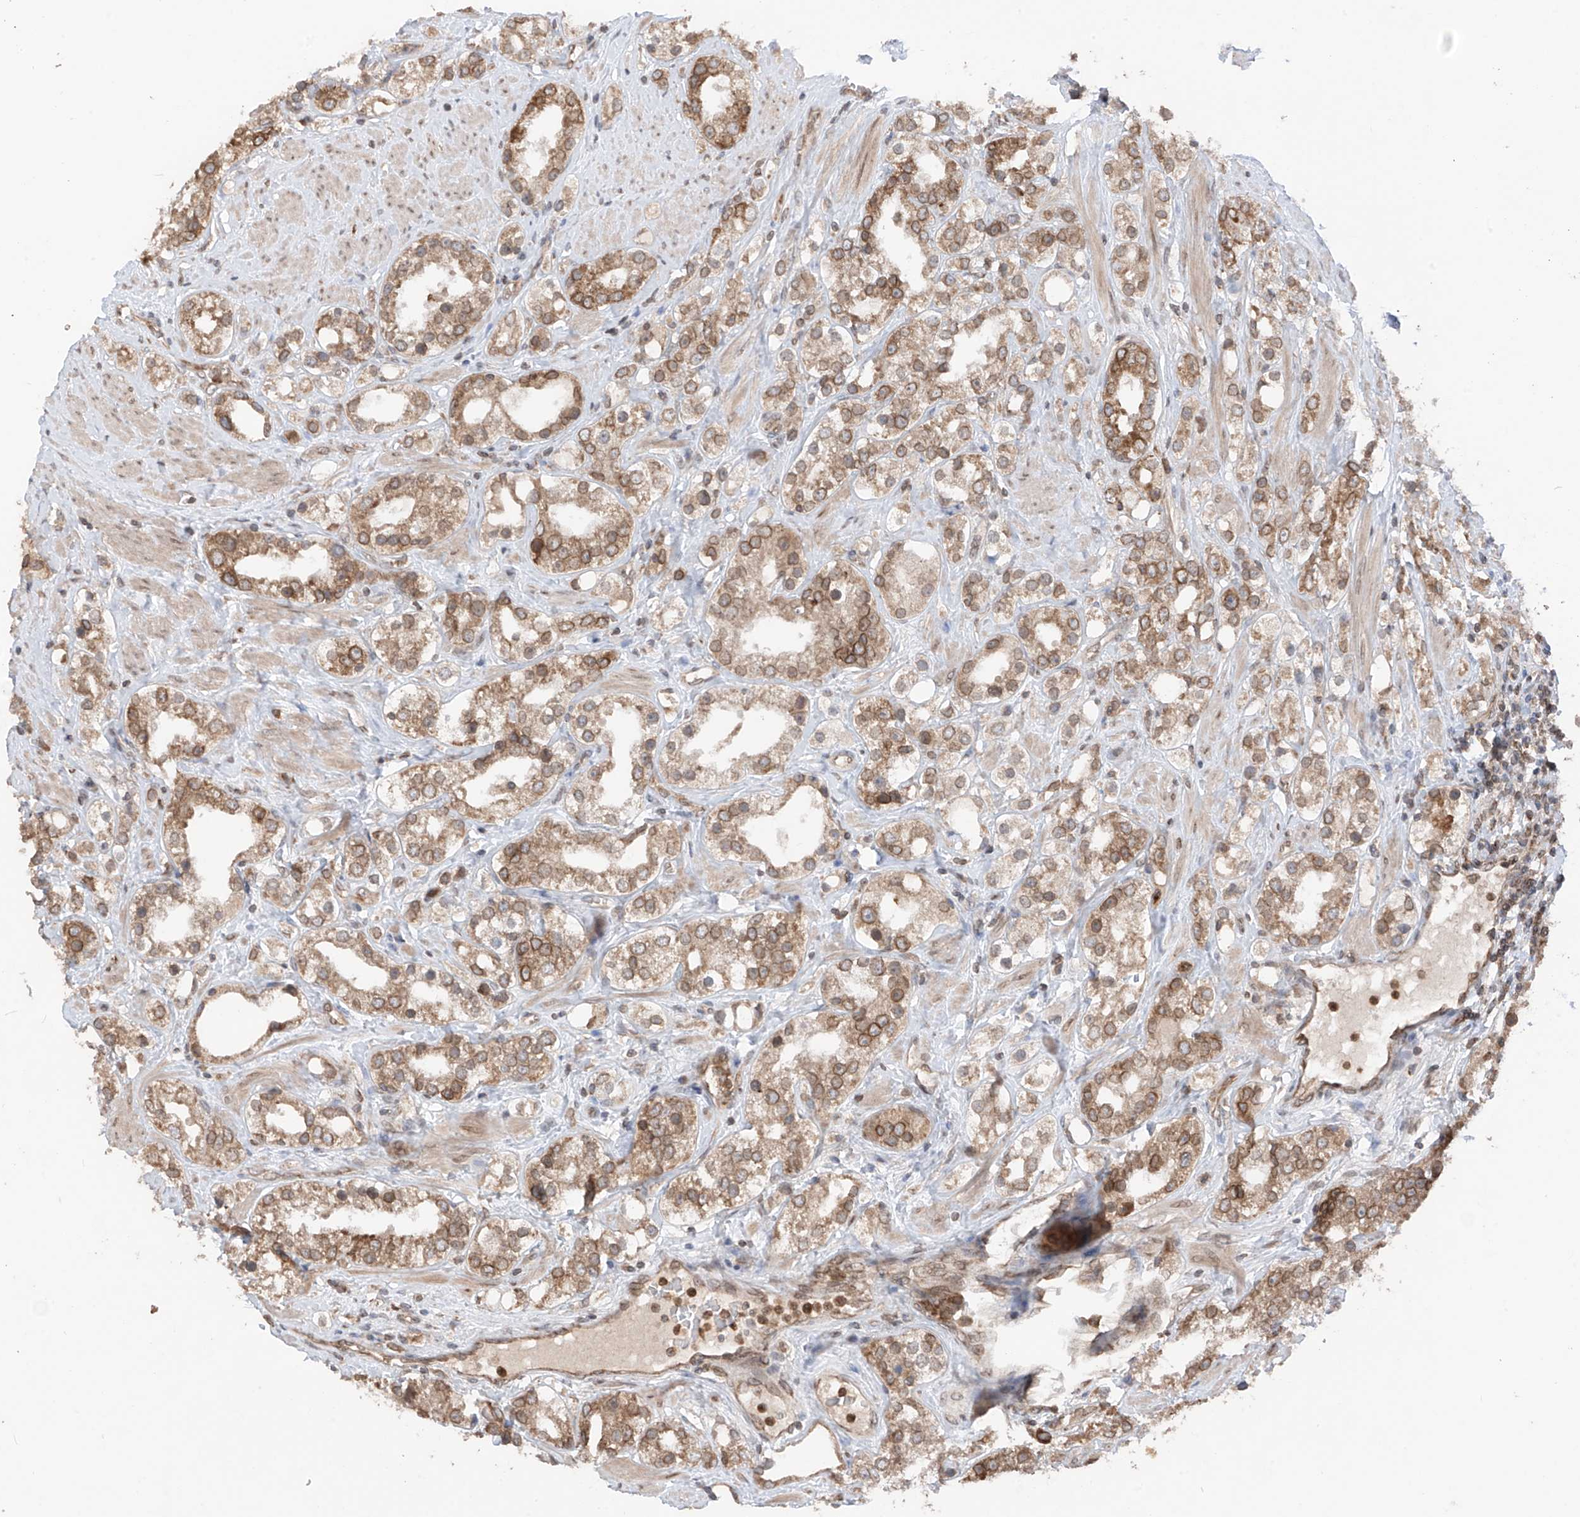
{"staining": {"intensity": "moderate", "quantity": ">75%", "location": "cytoplasmic/membranous,nuclear"}, "tissue": "prostate cancer", "cell_type": "Tumor cells", "image_type": "cancer", "snomed": [{"axis": "morphology", "description": "Adenocarcinoma, NOS"}, {"axis": "topography", "description": "Prostate"}], "caption": "This is an image of immunohistochemistry staining of adenocarcinoma (prostate), which shows moderate positivity in the cytoplasmic/membranous and nuclear of tumor cells.", "gene": "AHCTF1", "patient": {"sex": "male", "age": 79}}